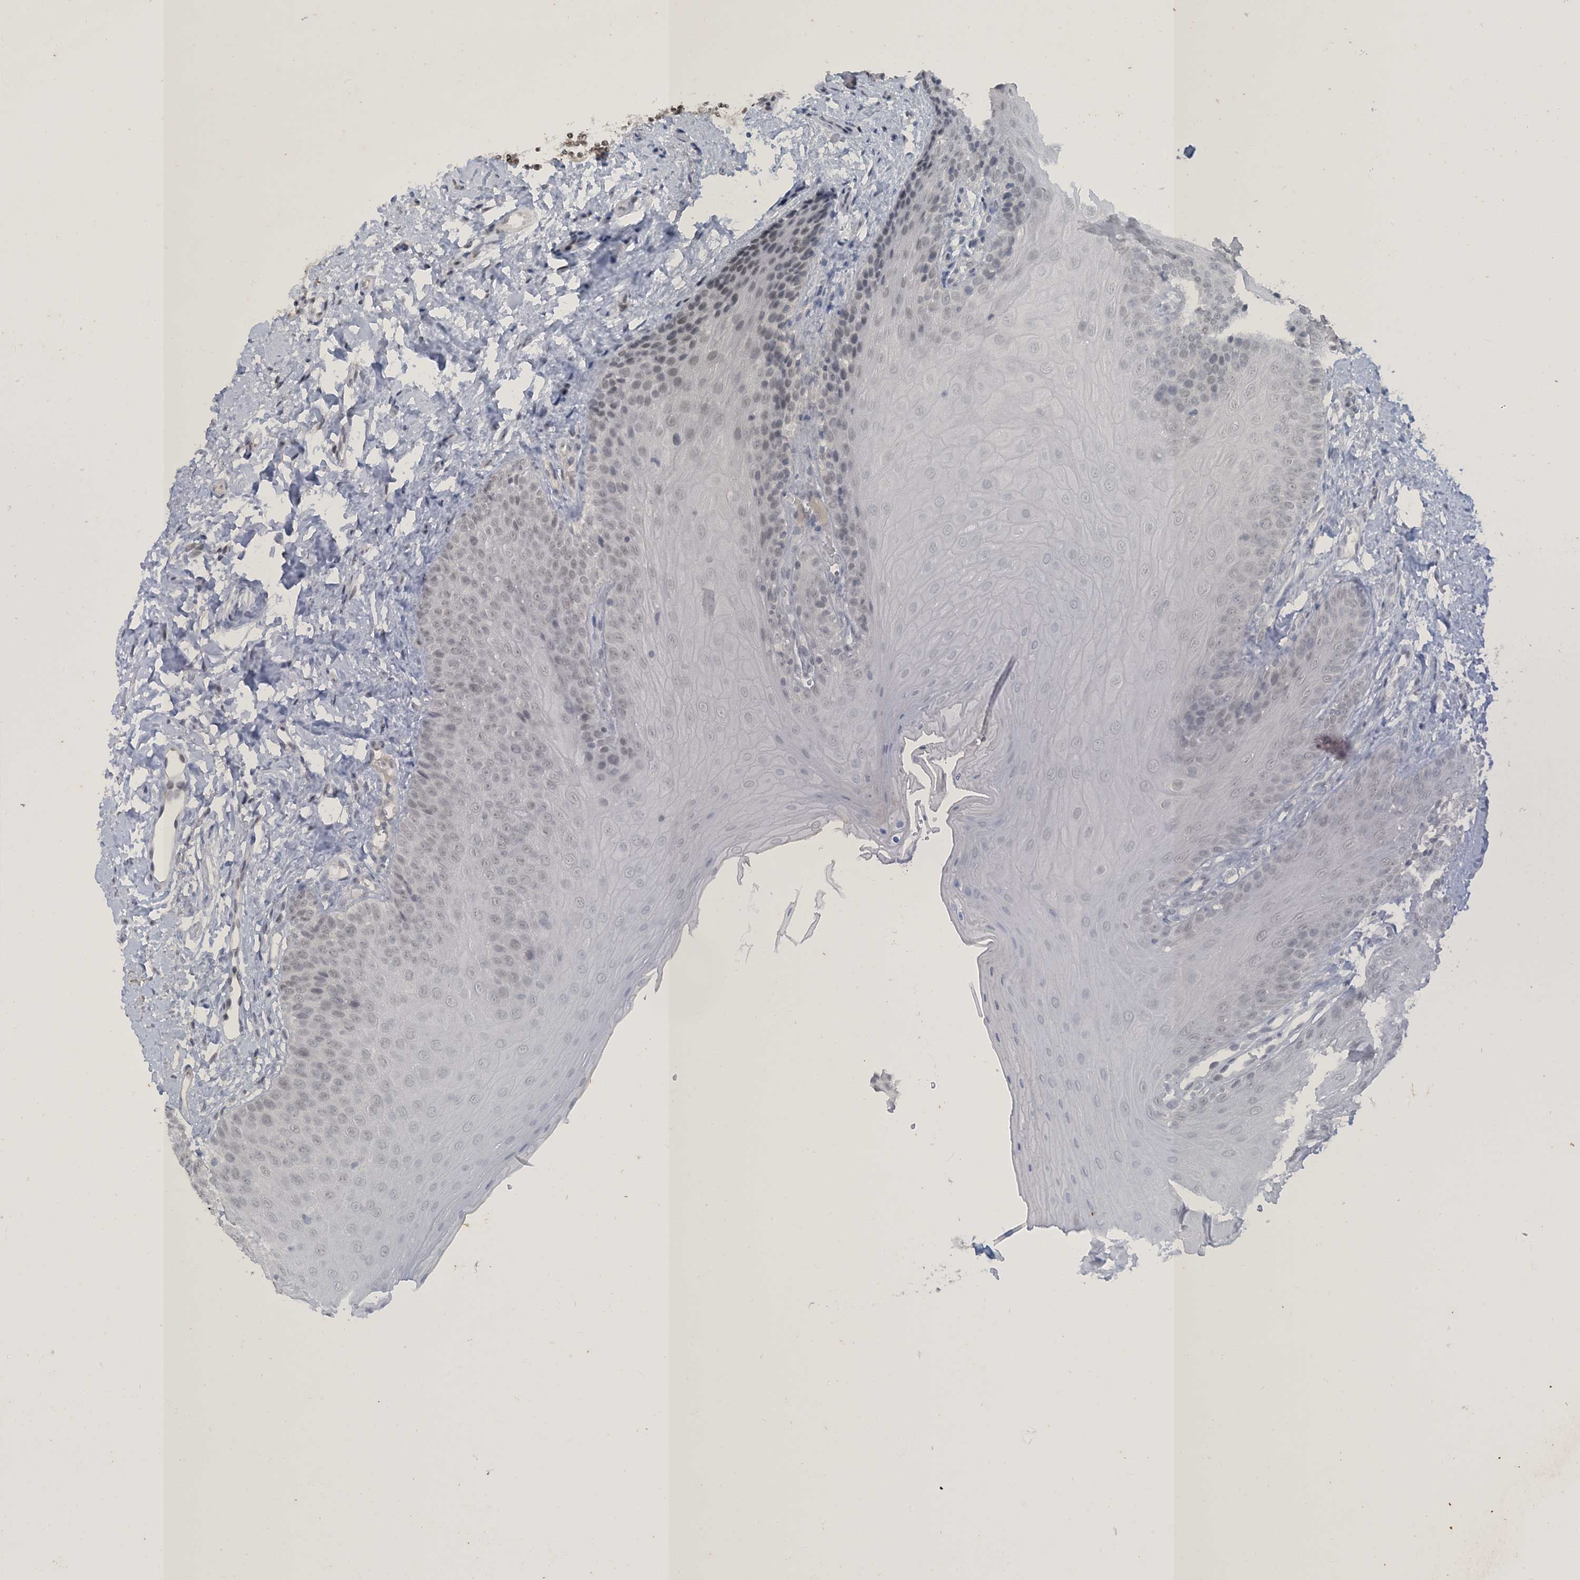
{"staining": {"intensity": "weak", "quantity": "<25%", "location": "nuclear"}, "tissue": "oral mucosa", "cell_type": "Squamous epithelial cells", "image_type": "normal", "snomed": [{"axis": "morphology", "description": "Normal tissue, NOS"}, {"axis": "topography", "description": "Oral tissue"}], "caption": "The IHC photomicrograph has no significant positivity in squamous epithelial cells of oral mucosa. (DAB IHC, high magnification).", "gene": "ZNF674", "patient": {"sex": "female", "age": 68}}